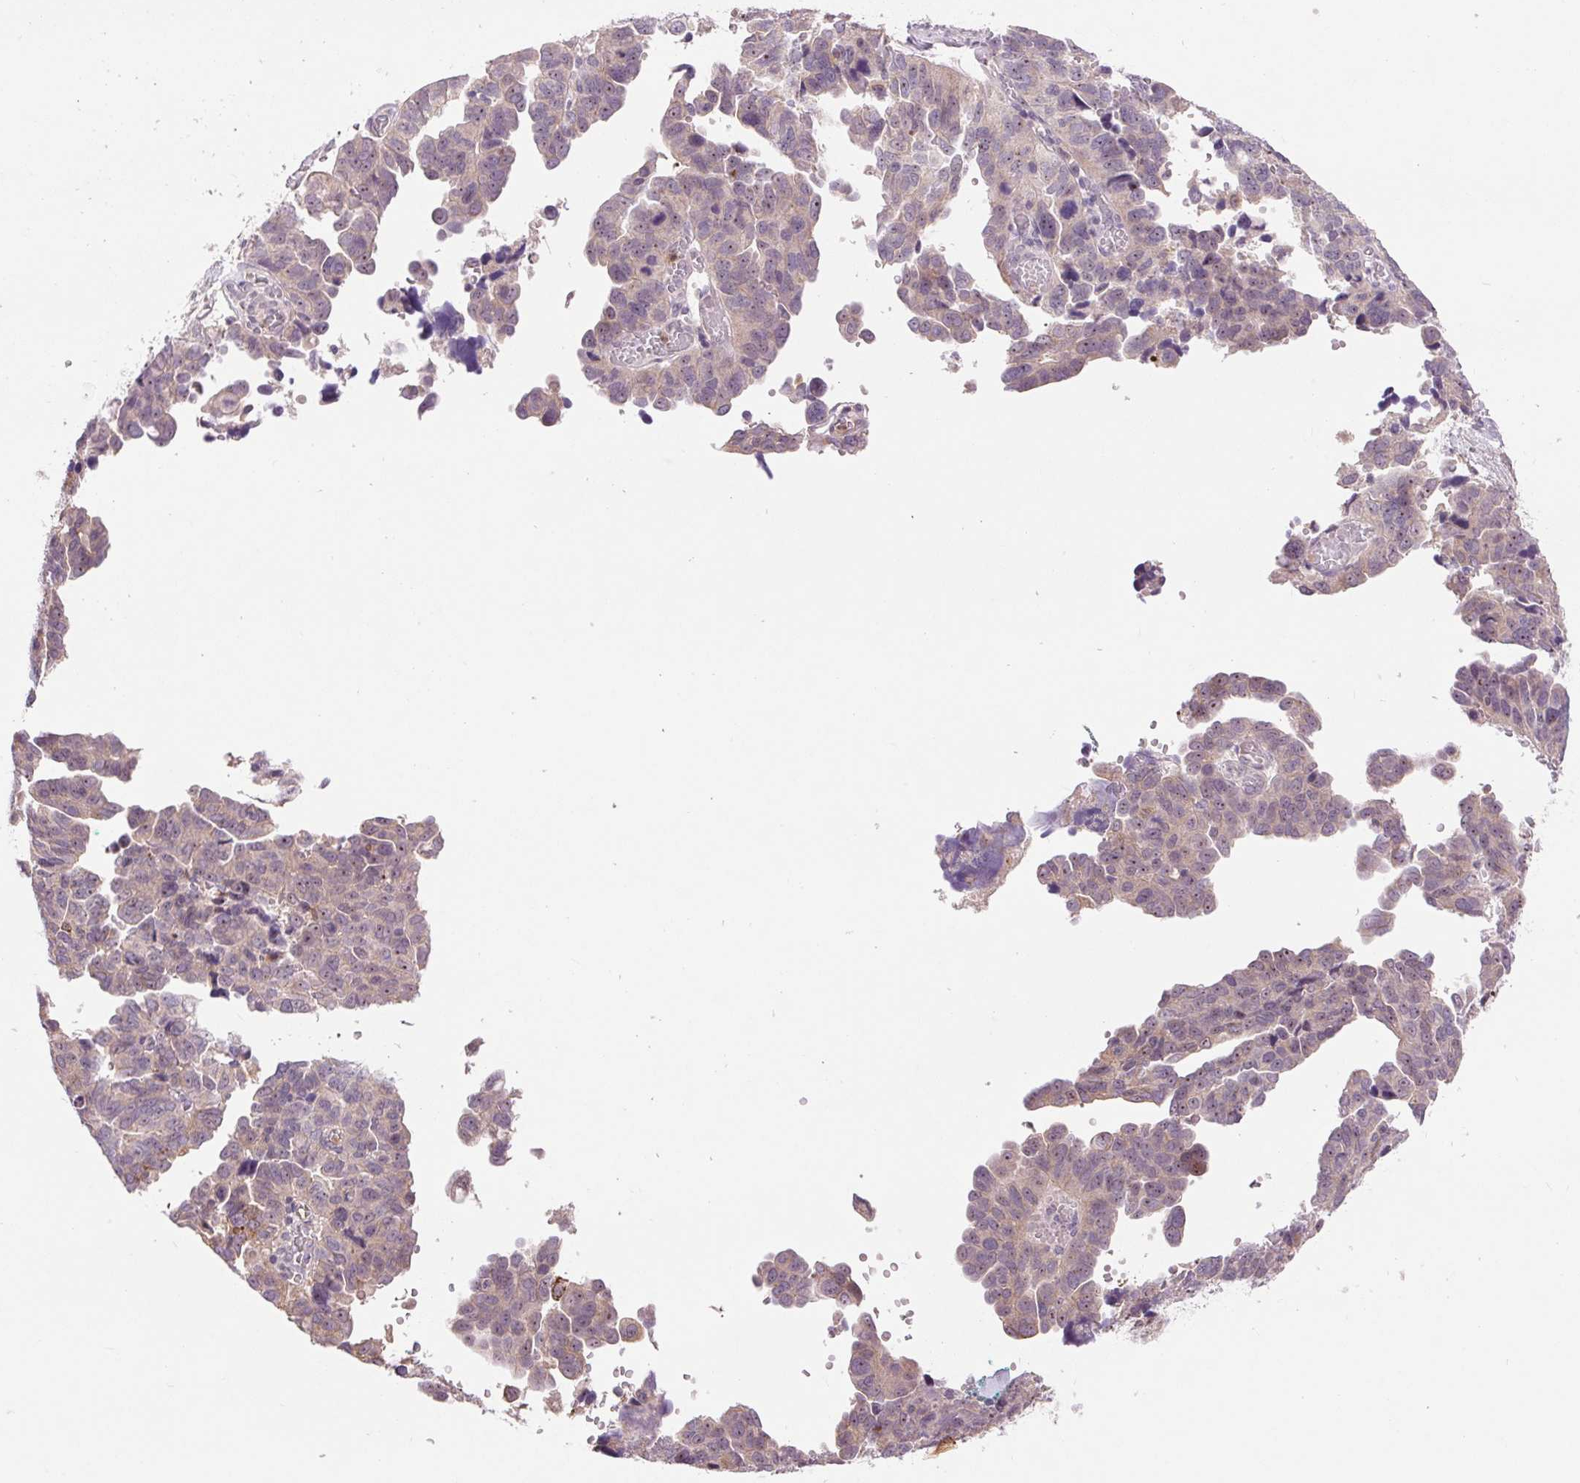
{"staining": {"intensity": "weak", "quantity": "25%-75%", "location": "nuclear"}, "tissue": "ovarian cancer", "cell_type": "Tumor cells", "image_type": "cancer", "snomed": [{"axis": "morphology", "description": "Cystadenocarcinoma, serous, NOS"}, {"axis": "topography", "description": "Ovary"}], "caption": "A brown stain labels weak nuclear positivity of a protein in serous cystadenocarcinoma (ovarian) tumor cells.", "gene": "RANBP3L", "patient": {"sex": "female", "age": 64}}